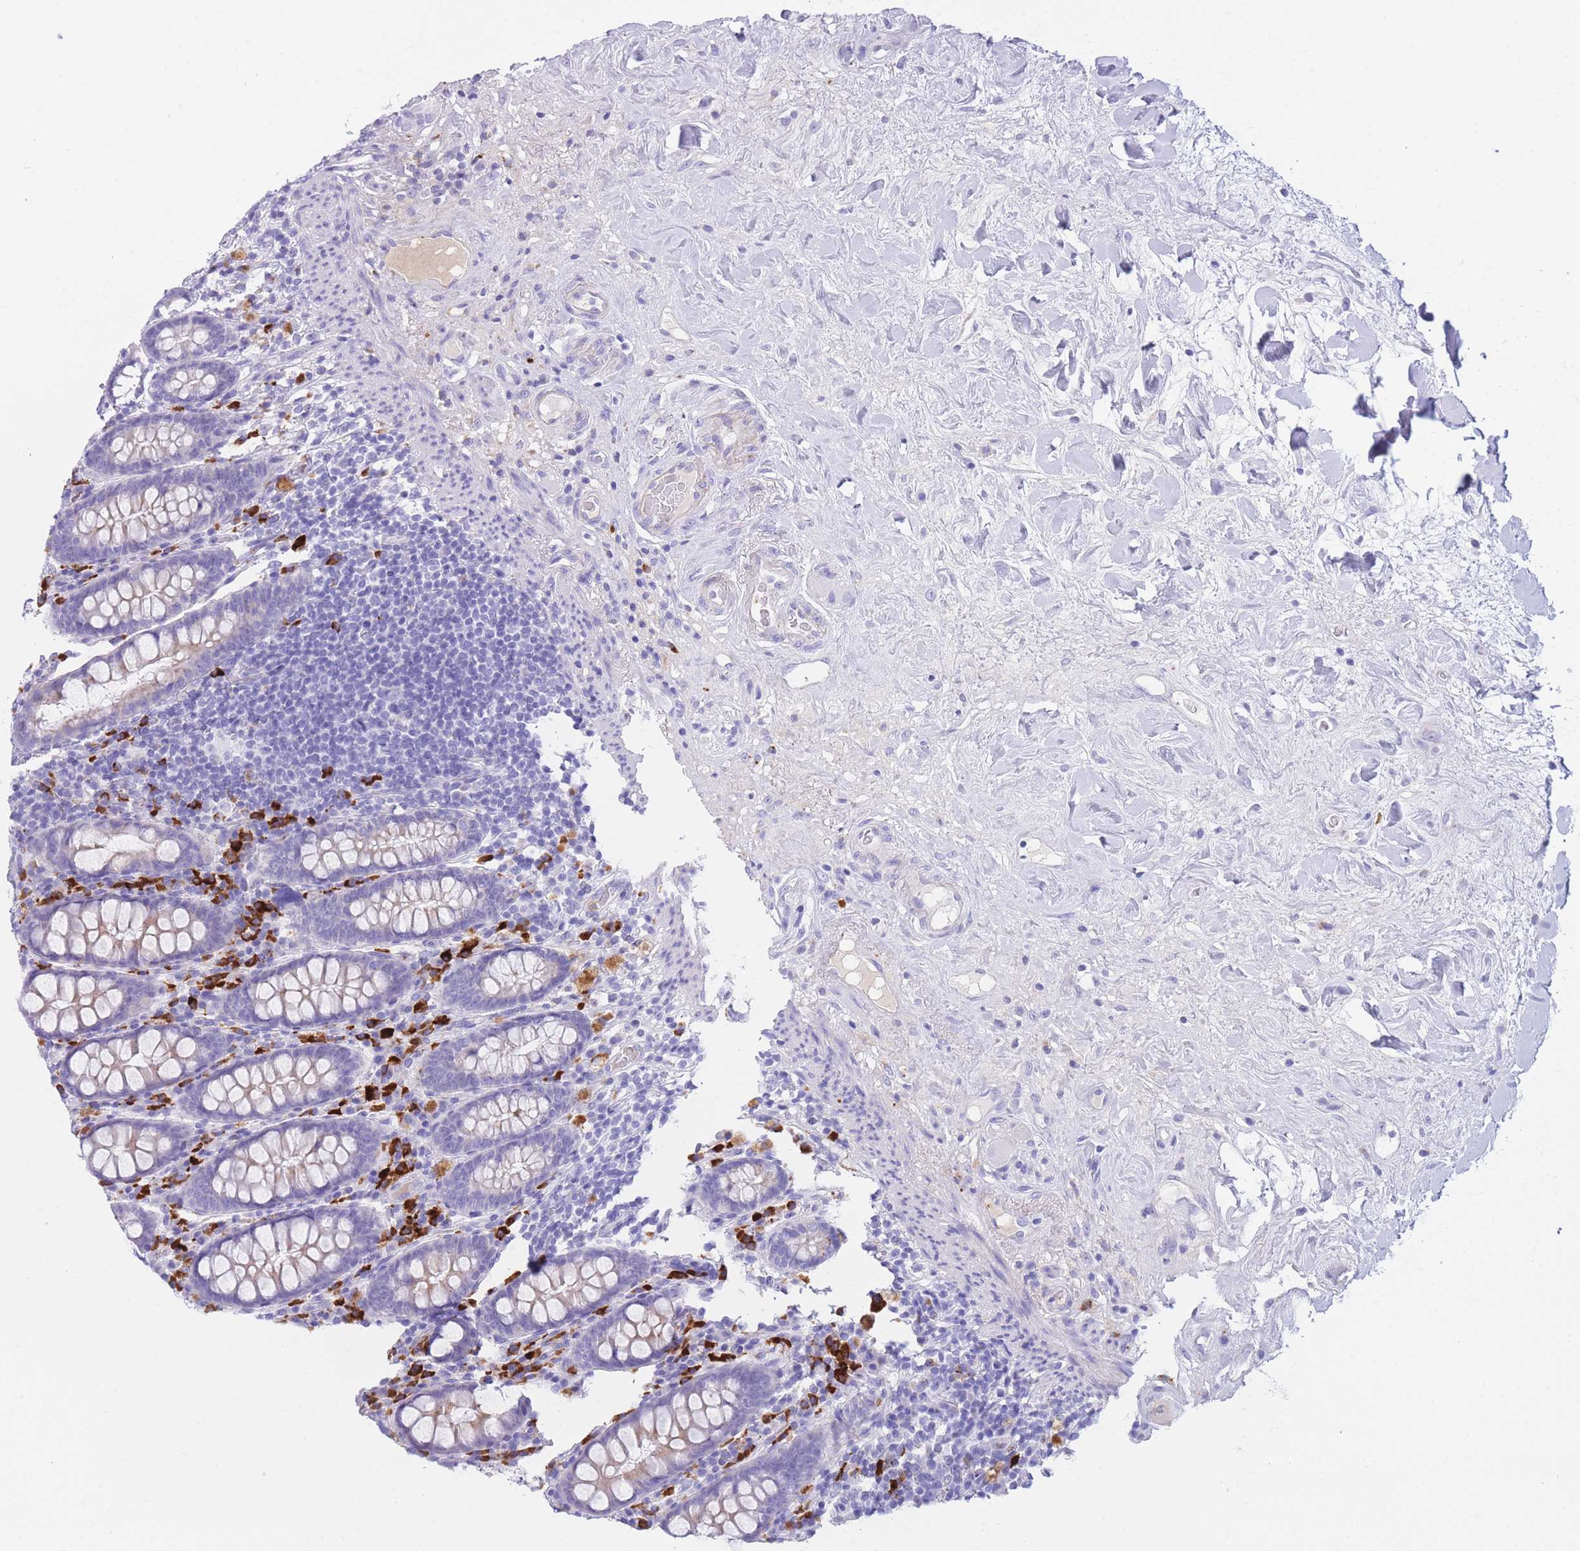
{"staining": {"intensity": "negative", "quantity": "none", "location": "none"}, "tissue": "colon", "cell_type": "Endothelial cells", "image_type": "normal", "snomed": [{"axis": "morphology", "description": "Normal tissue, NOS"}, {"axis": "topography", "description": "Colon"}], "caption": "Photomicrograph shows no protein staining in endothelial cells of benign colon.", "gene": "PLBD1", "patient": {"sex": "female", "age": 79}}